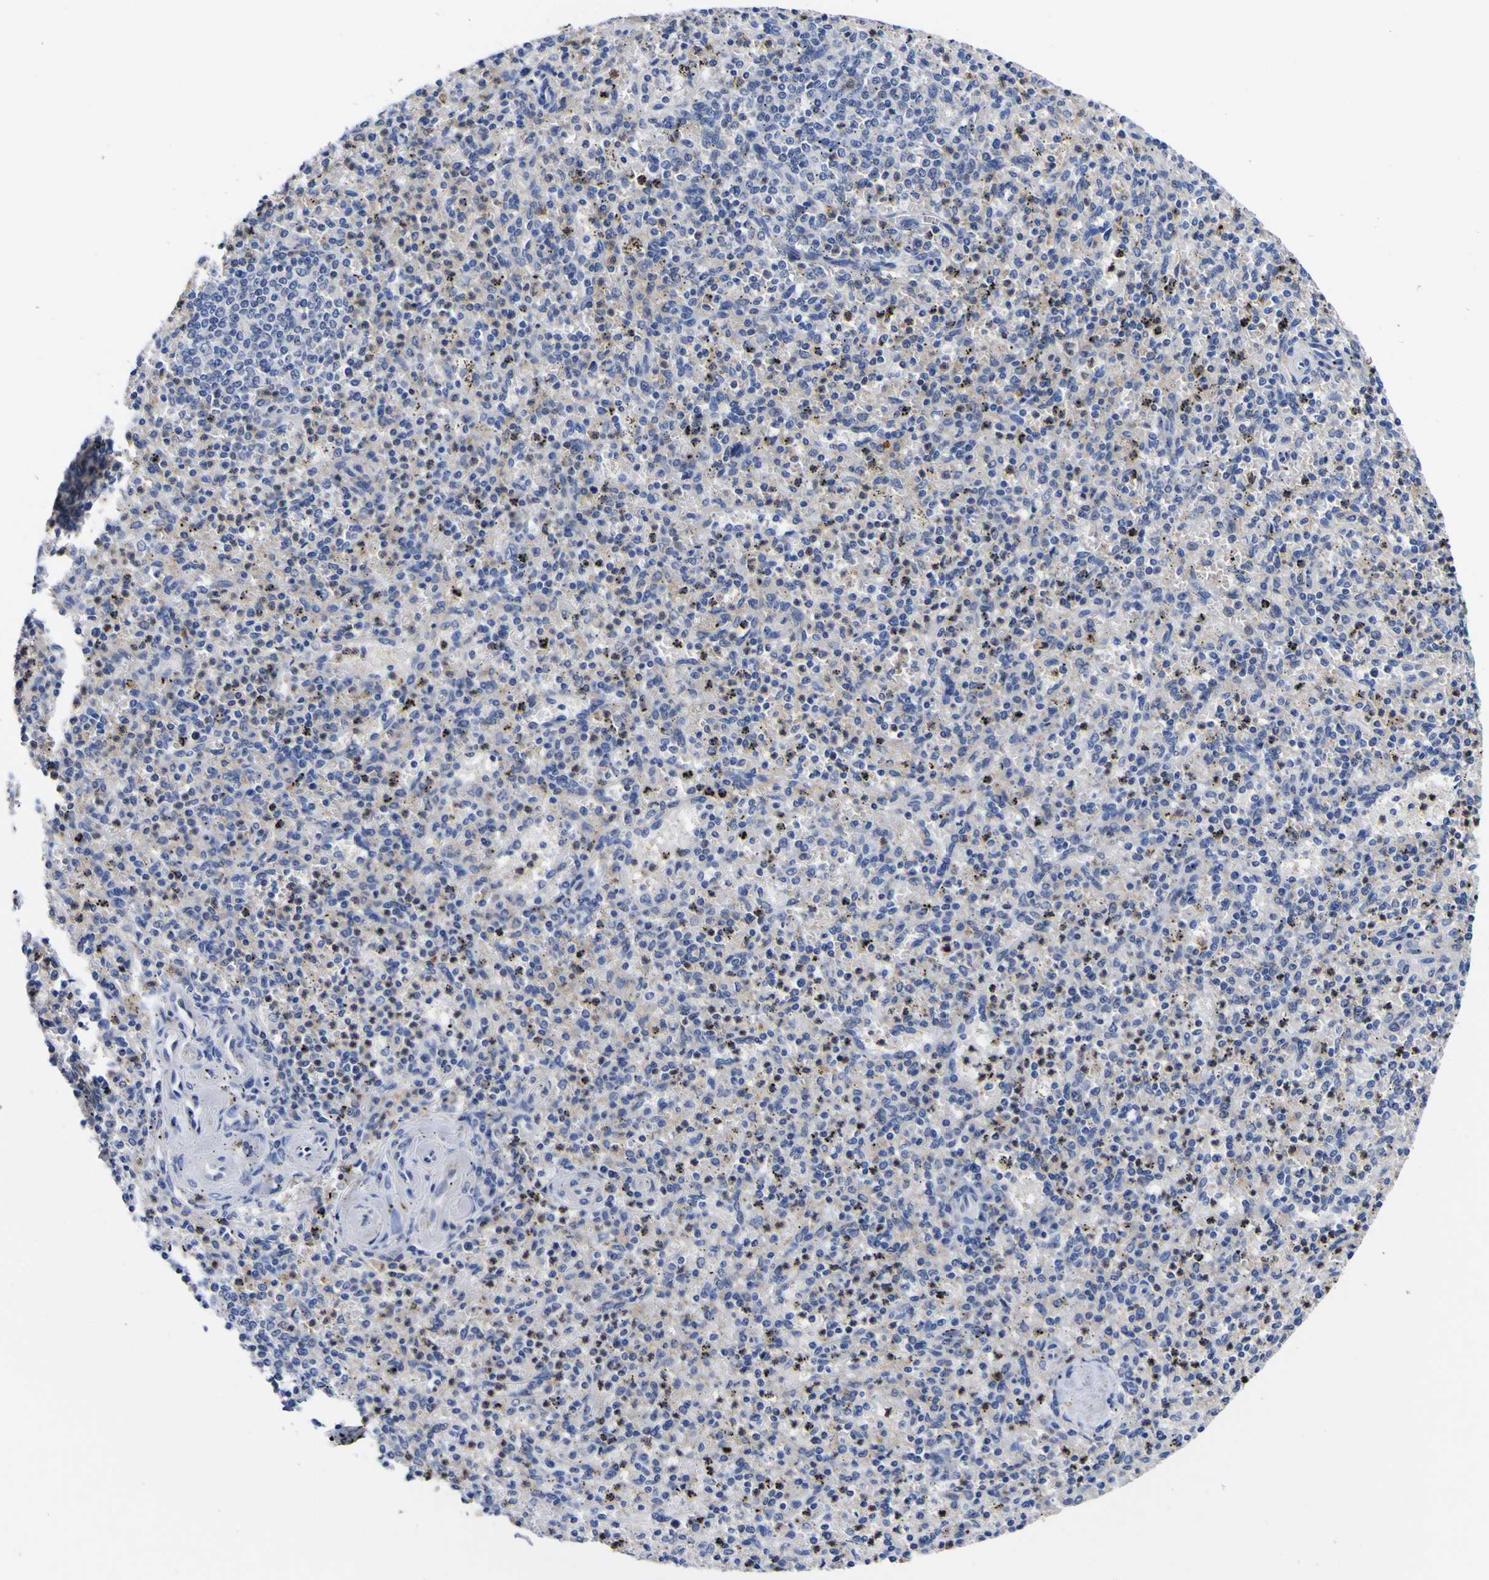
{"staining": {"intensity": "weak", "quantity": "<25%", "location": "cytoplasmic/membranous"}, "tissue": "spleen", "cell_type": "Cells in red pulp", "image_type": "normal", "snomed": [{"axis": "morphology", "description": "Normal tissue, NOS"}, {"axis": "topography", "description": "Spleen"}], "caption": "IHC photomicrograph of unremarkable human spleen stained for a protein (brown), which reveals no staining in cells in red pulp.", "gene": "CASP6", "patient": {"sex": "male", "age": 72}}